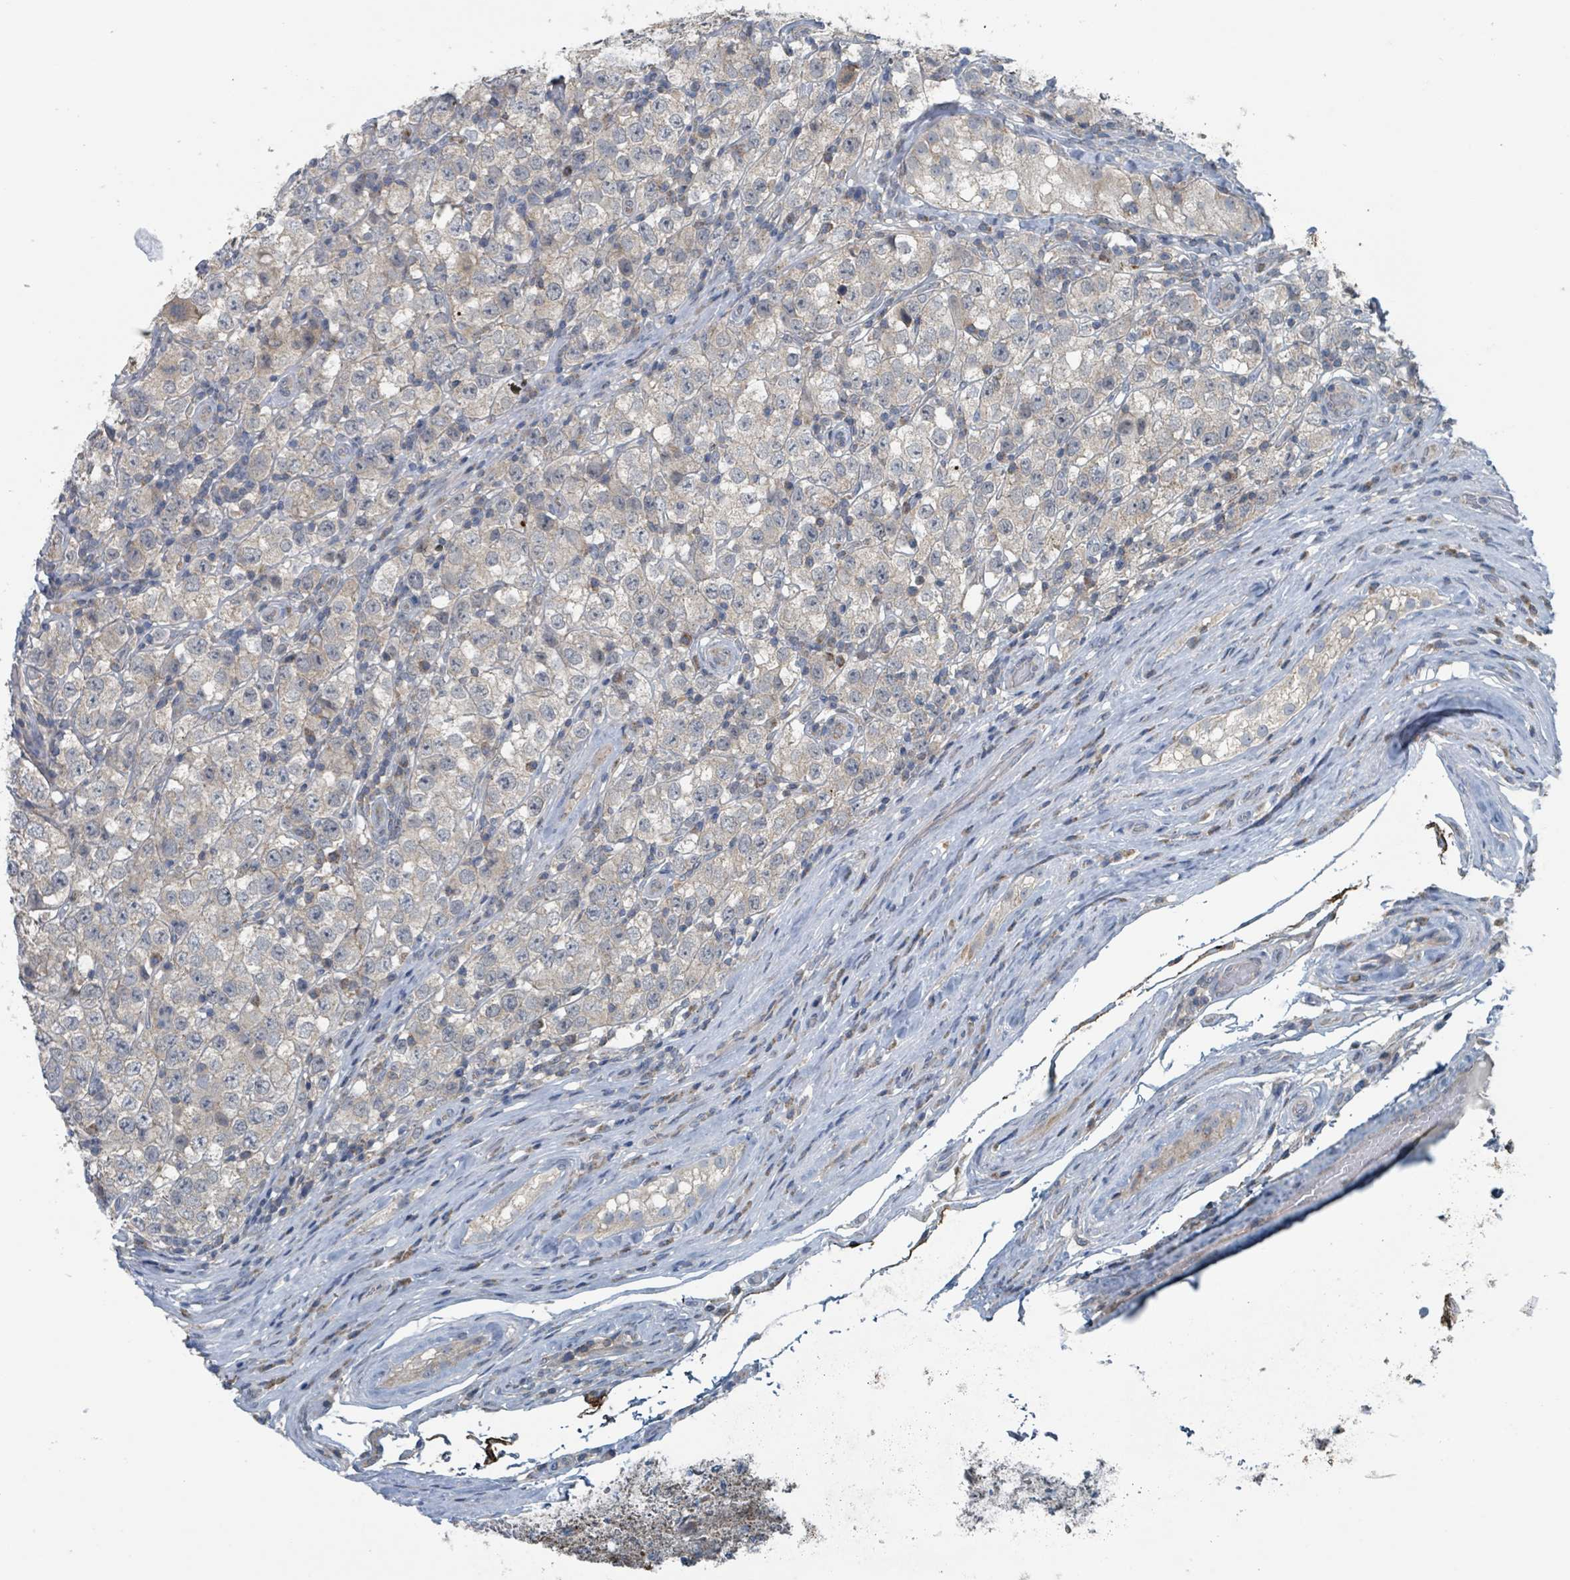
{"staining": {"intensity": "negative", "quantity": "none", "location": "none"}, "tissue": "testis cancer", "cell_type": "Tumor cells", "image_type": "cancer", "snomed": [{"axis": "morphology", "description": "Seminoma, NOS"}, {"axis": "morphology", "description": "Carcinoma, Embryonal, NOS"}, {"axis": "topography", "description": "Testis"}], "caption": "Immunohistochemical staining of seminoma (testis) reveals no significant positivity in tumor cells. (Immunohistochemistry (ihc), brightfield microscopy, high magnification).", "gene": "ACBD4", "patient": {"sex": "male", "age": 41}}